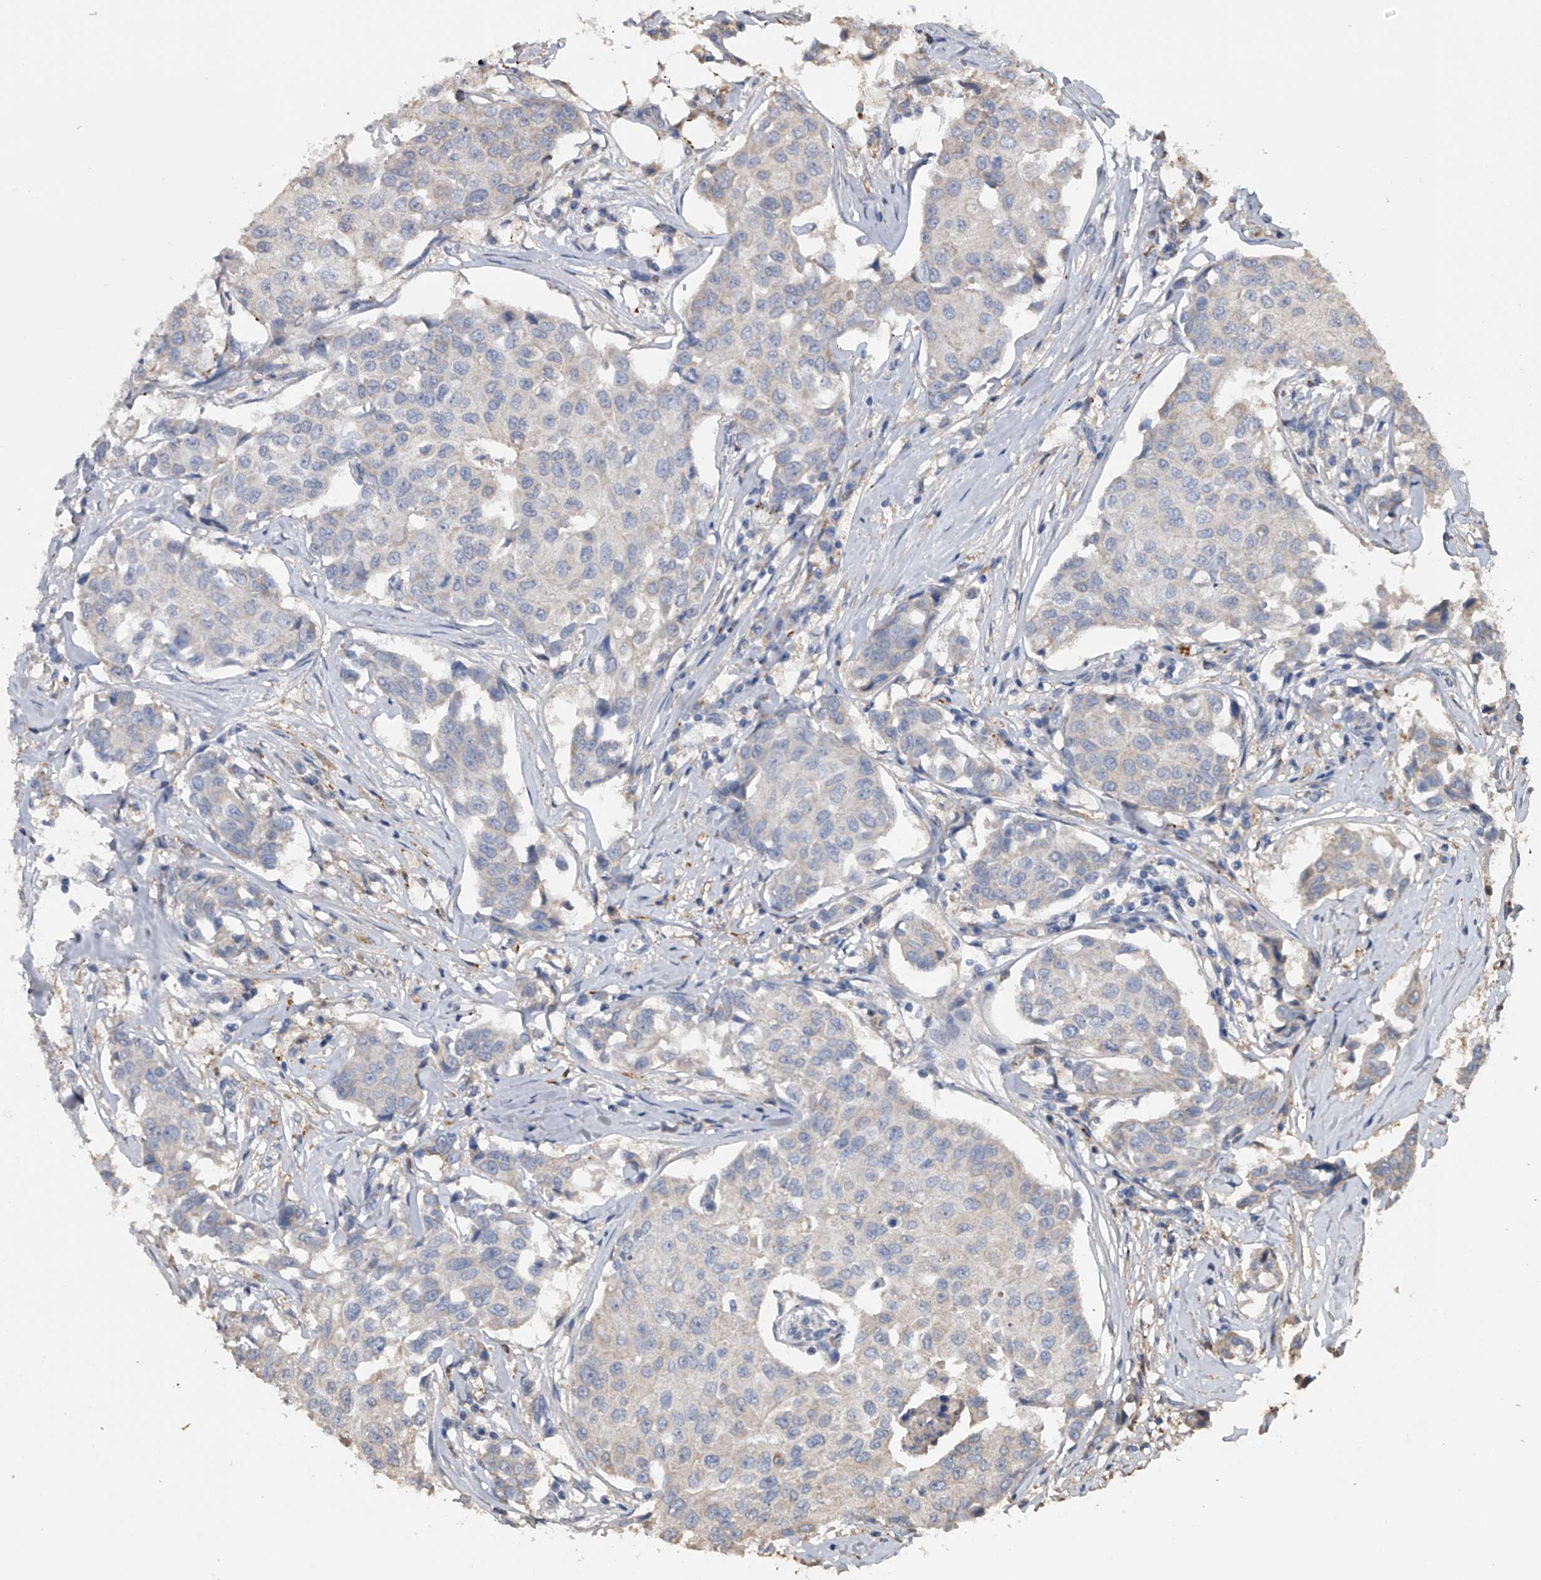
{"staining": {"intensity": "negative", "quantity": "none", "location": "none"}, "tissue": "breast cancer", "cell_type": "Tumor cells", "image_type": "cancer", "snomed": [{"axis": "morphology", "description": "Duct carcinoma"}, {"axis": "topography", "description": "Breast"}], "caption": "IHC of human breast cancer exhibits no staining in tumor cells.", "gene": "DOCK9", "patient": {"sex": "female", "age": 80}}